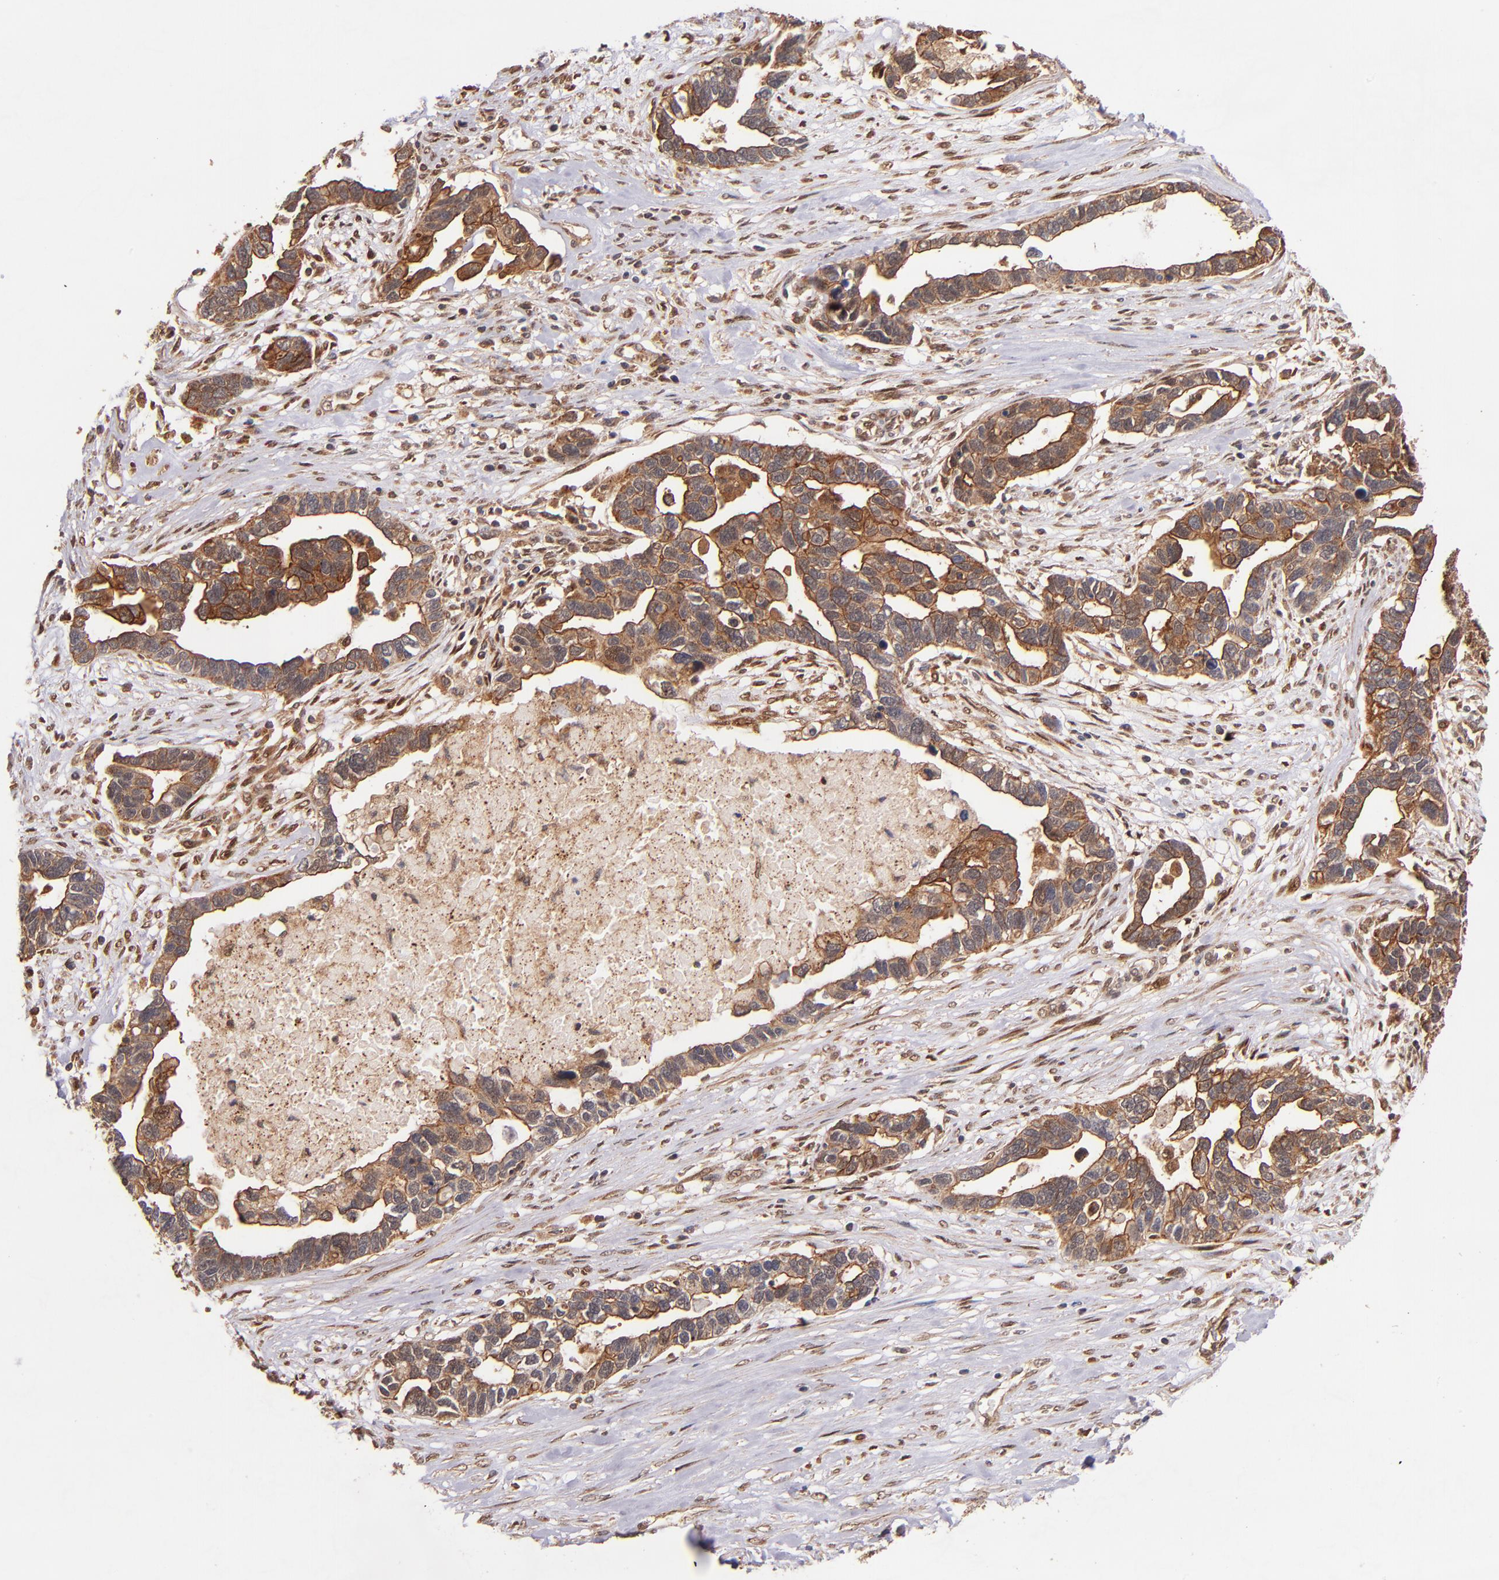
{"staining": {"intensity": "strong", "quantity": ">75%", "location": "cytoplasmic/membranous"}, "tissue": "ovarian cancer", "cell_type": "Tumor cells", "image_type": "cancer", "snomed": [{"axis": "morphology", "description": "Cystadenocarcinoma, serous, NOS"}, {"axis": "topography", "description": "Ovary"}], "caption": "Strong cytoplasmic/membranous staining for a protein is identified in approximately >75% of tumor cells of ovarian cancer using immunohistochemistry (IHC).", "gene": "STX8", "patient": {"sex": "female", "age": 54}}